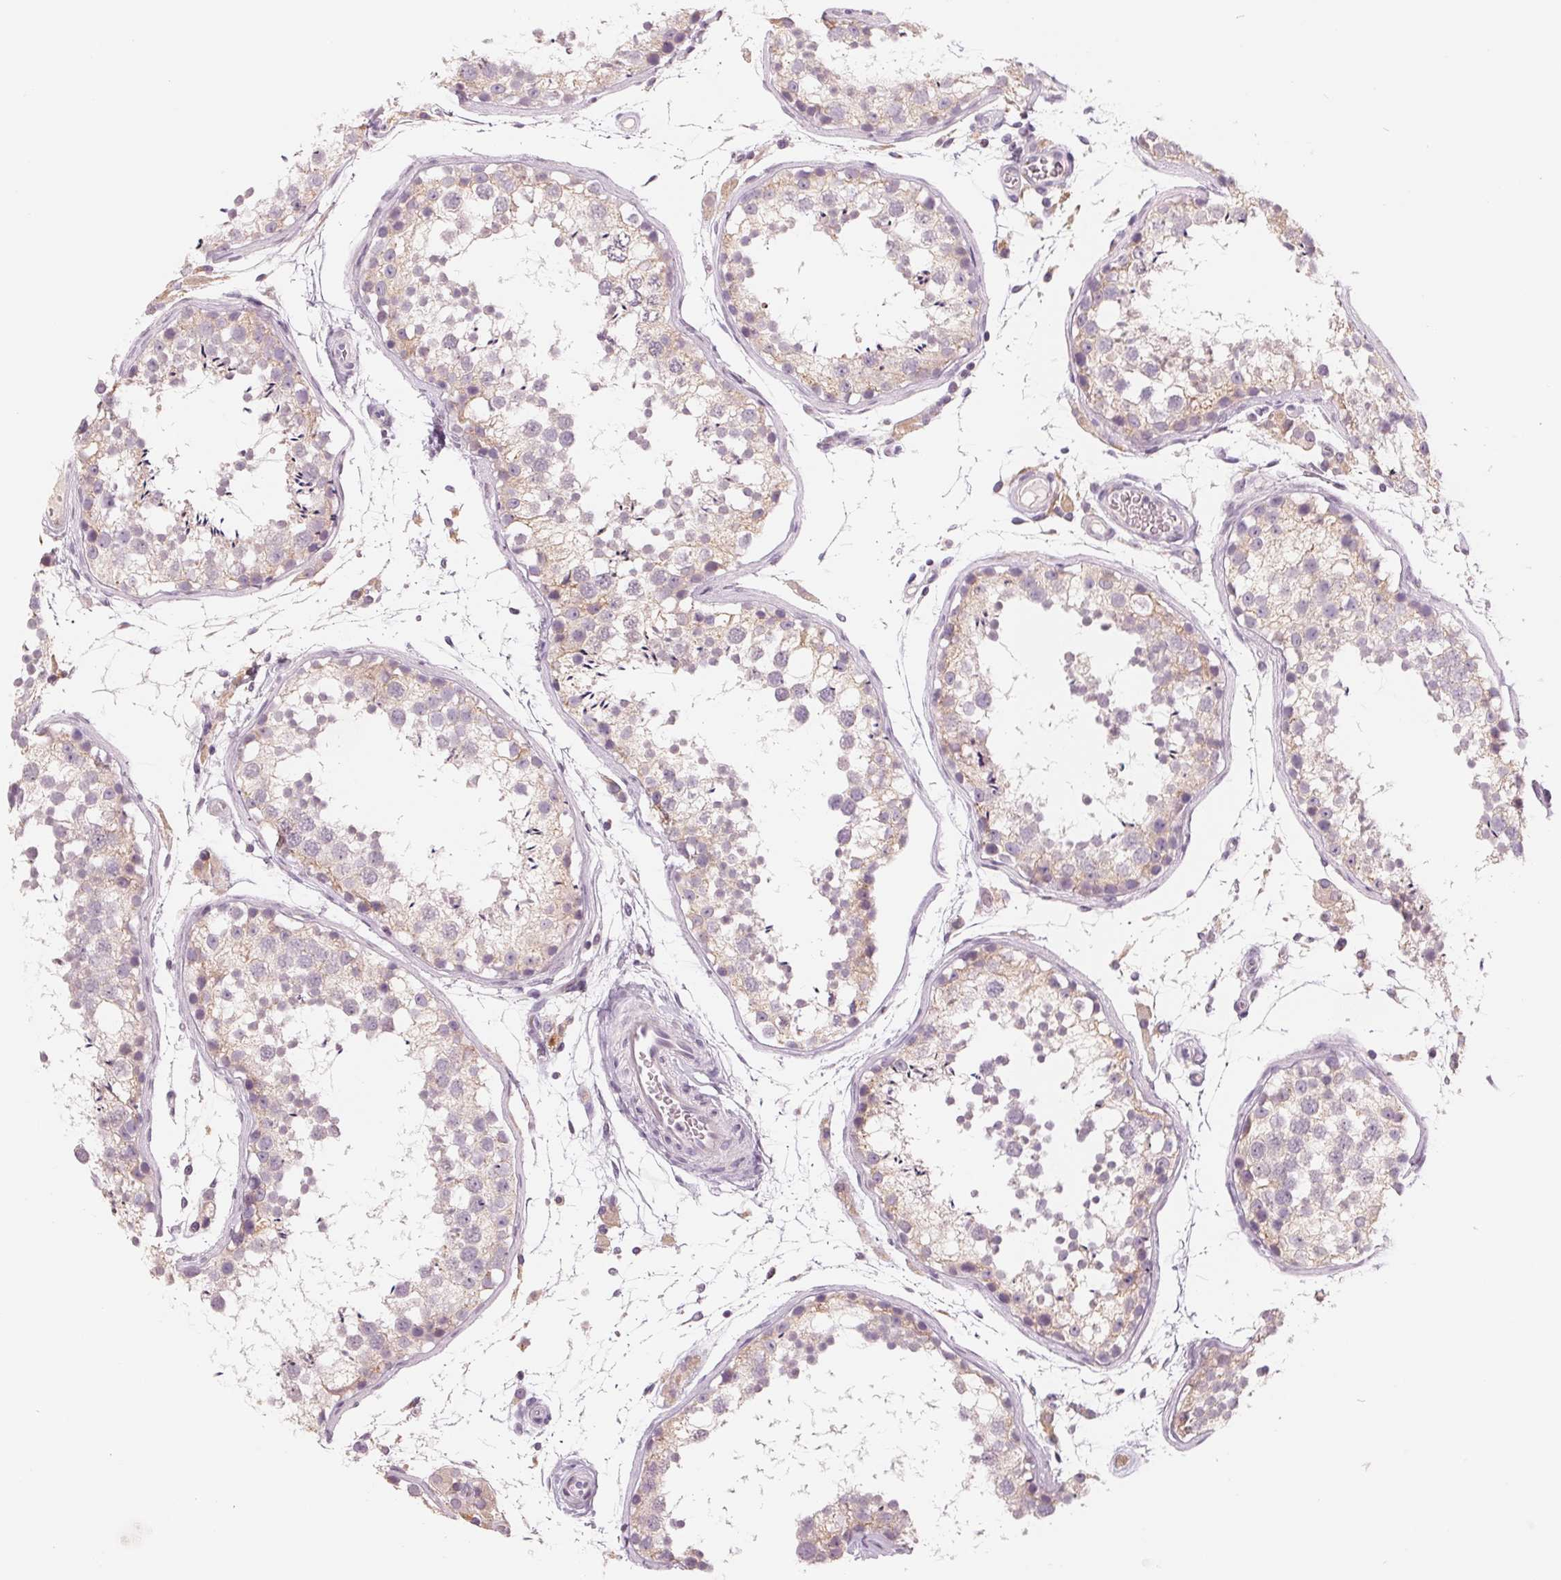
{"staining": {"intensity": "weak", "quantity": "25%-75%", "location": "cytoplasmic/membranous"}, "tissue": "testis", "cell_type": "Cells in seminiferous ducts", "image_type": "normal", "snomed": [{"axis": "morphology", "description": "Normal tissue, NOS"}, {"axis": "topography", "description": "Testis"}], "caption": "Immunohistochemistry of unremarkable testis demonstrates low levels of weak cytoplasmic/membranous expression in about 25%-75% of cells in seminiferous ducts. (Brightfield microscopy of DAB IHC at high magnification).", "gene": "IL9R", "patient": {"sex": "male", "age": 29}}